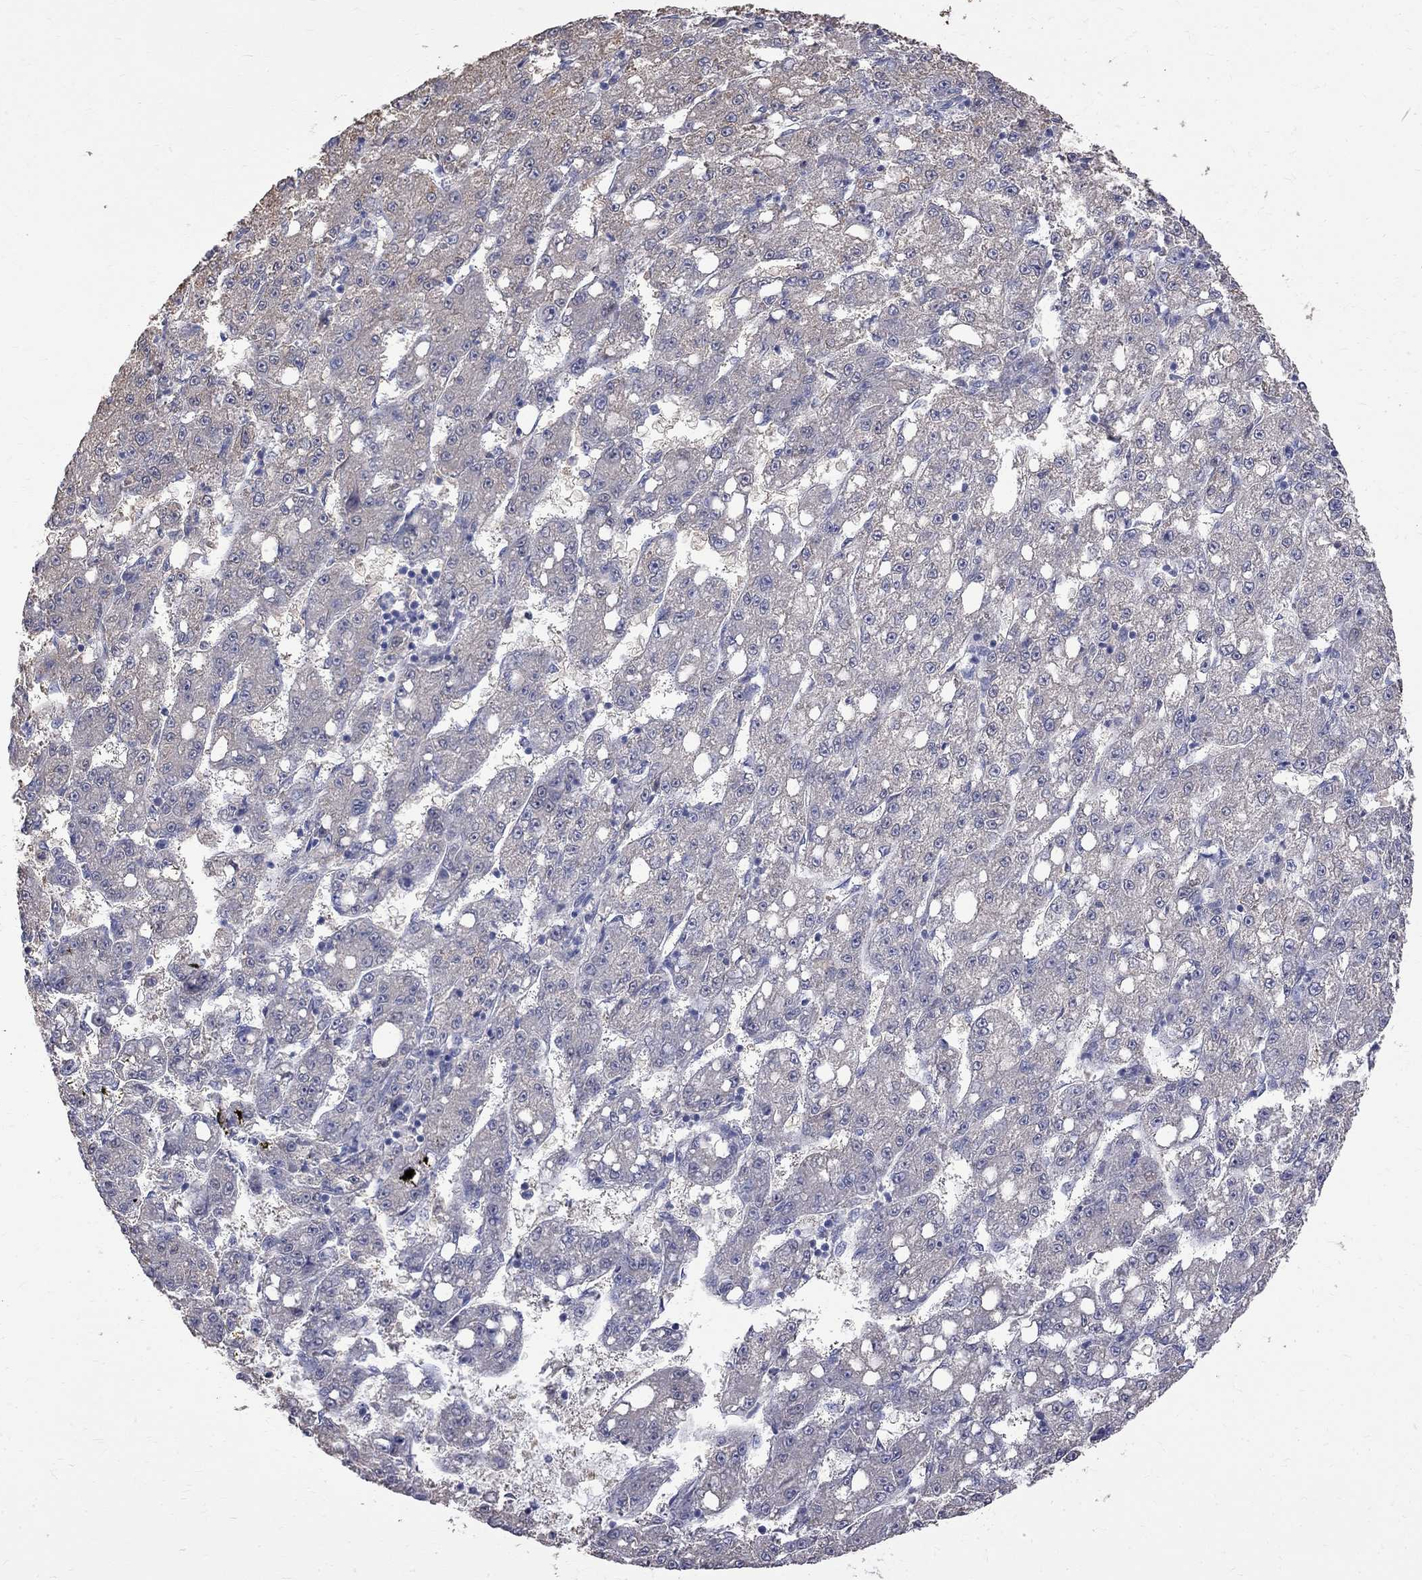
{"staining": {"intensity": "negative", "quantity": "none", "location": "none"}, "tissue": "liver cancer", "cell_type": "Tumor cells", "image_type": "cancer", "snomed": [{"axis": "morphology", "description": "Carcinoma, Hepatocellular, NOS"}, {"axis": "topography", "description": "Liver"}], "caption": "Histopathology image shows no significant protein staining in tumor cells of liver cancer (hepatocellular carcinoma).", "gene": "CKAP2", "patient": {"sex": "female", "age": 65}}